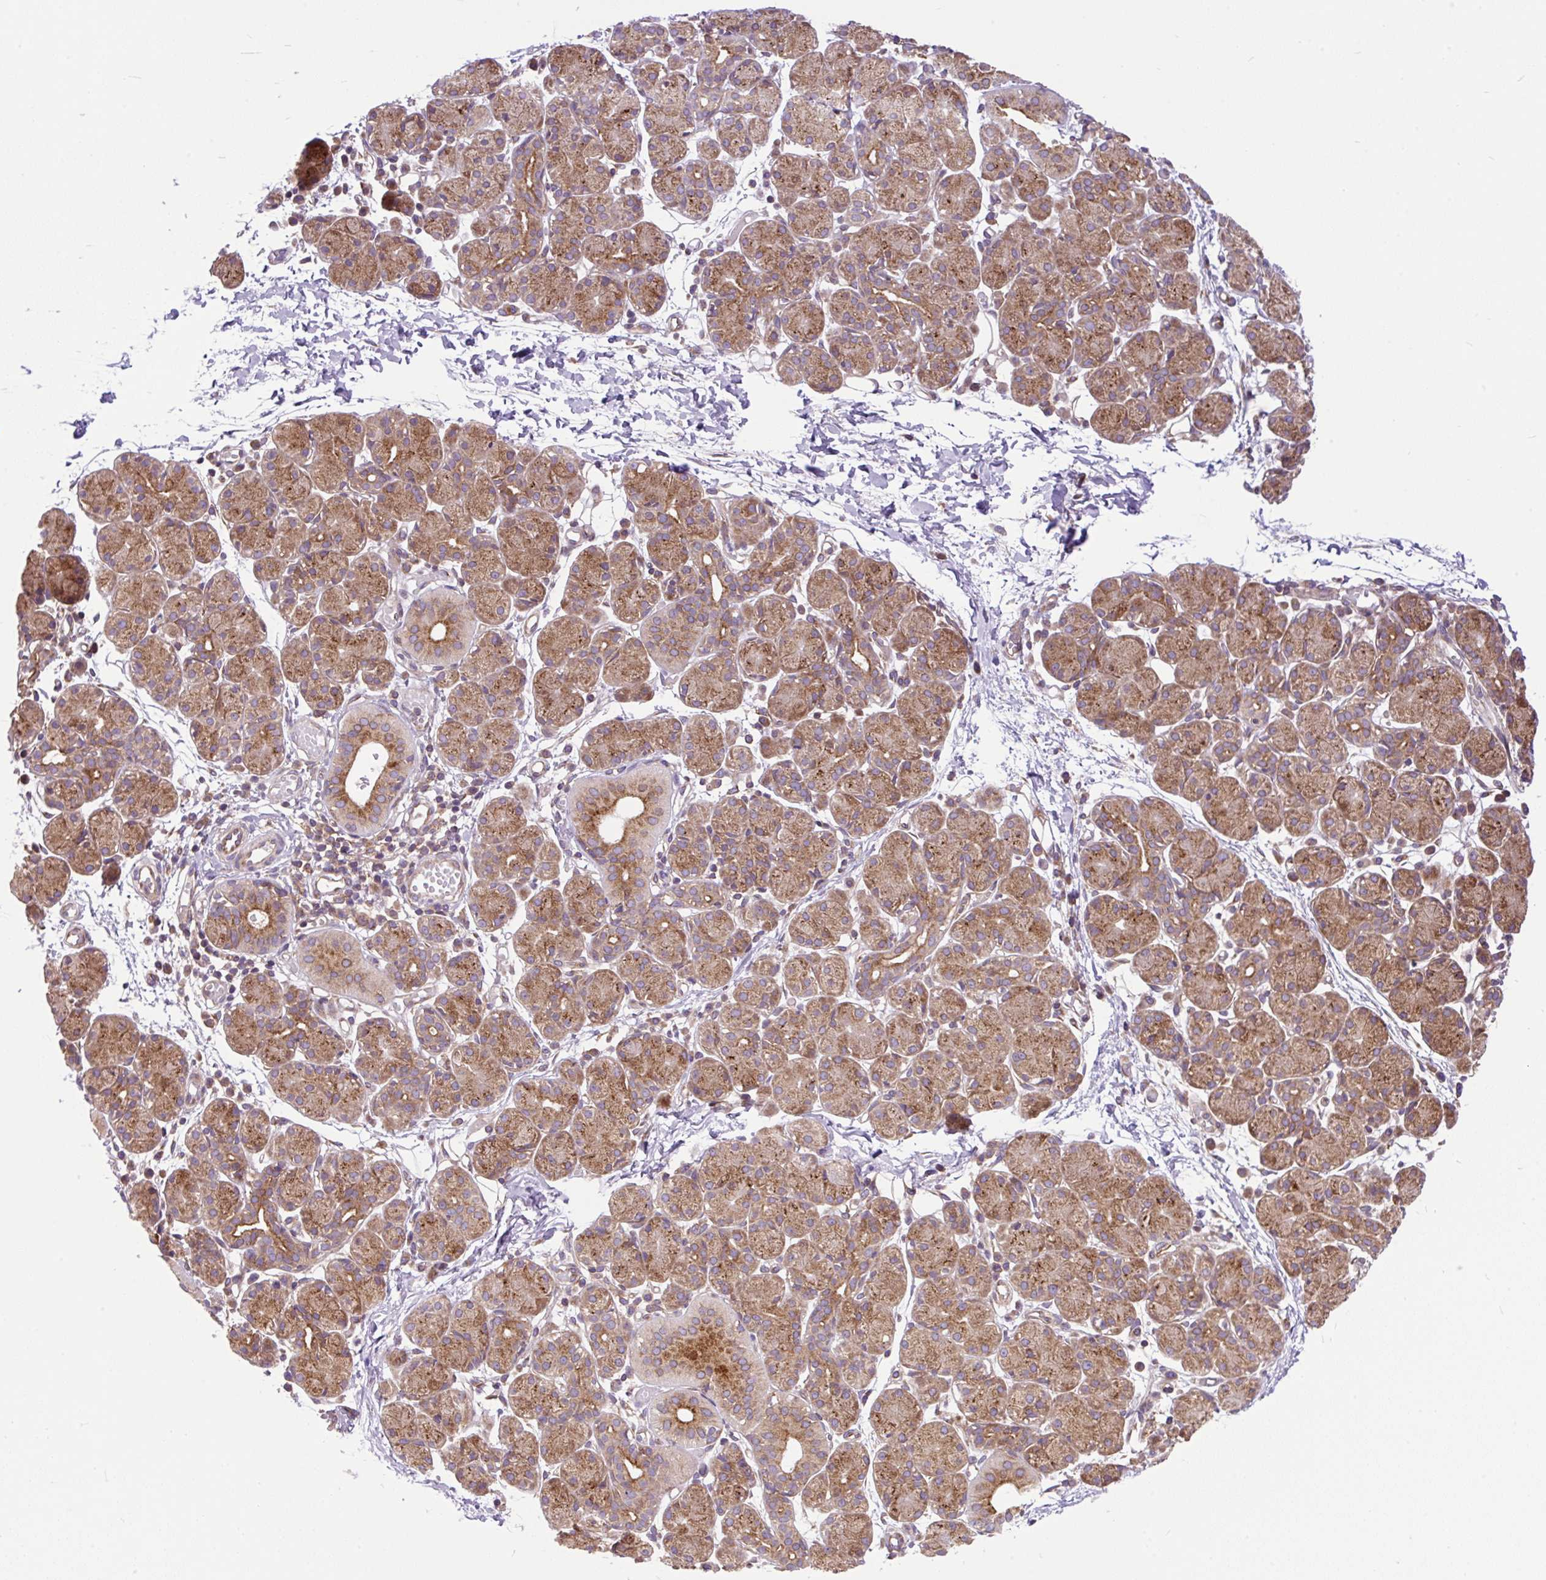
{"staining": {"intensity": "moderate", "quantity": ">75%", "location": "cytoplasmic/membranous"}, "tissue": "salivary gland", "cell_type": "Glandular cells", "image_type": "normal", "snomed": [{"axis": "morphology", "description": "Normal tissue, NOS"}, {"axis": "morphology", "description": "Inflammation, NOS"}, {"axis": "topography", "description": "Lymph node"}, {"axis": "topography", "description": "Salivary gland"}], "caption": "Unremarkable salivary gland shows moderate cytoplasmic/membranous staining in approximately >75% of glandular cells.", "gene": "TRIM17", "patient": {"sex": "male", "age": 3}}